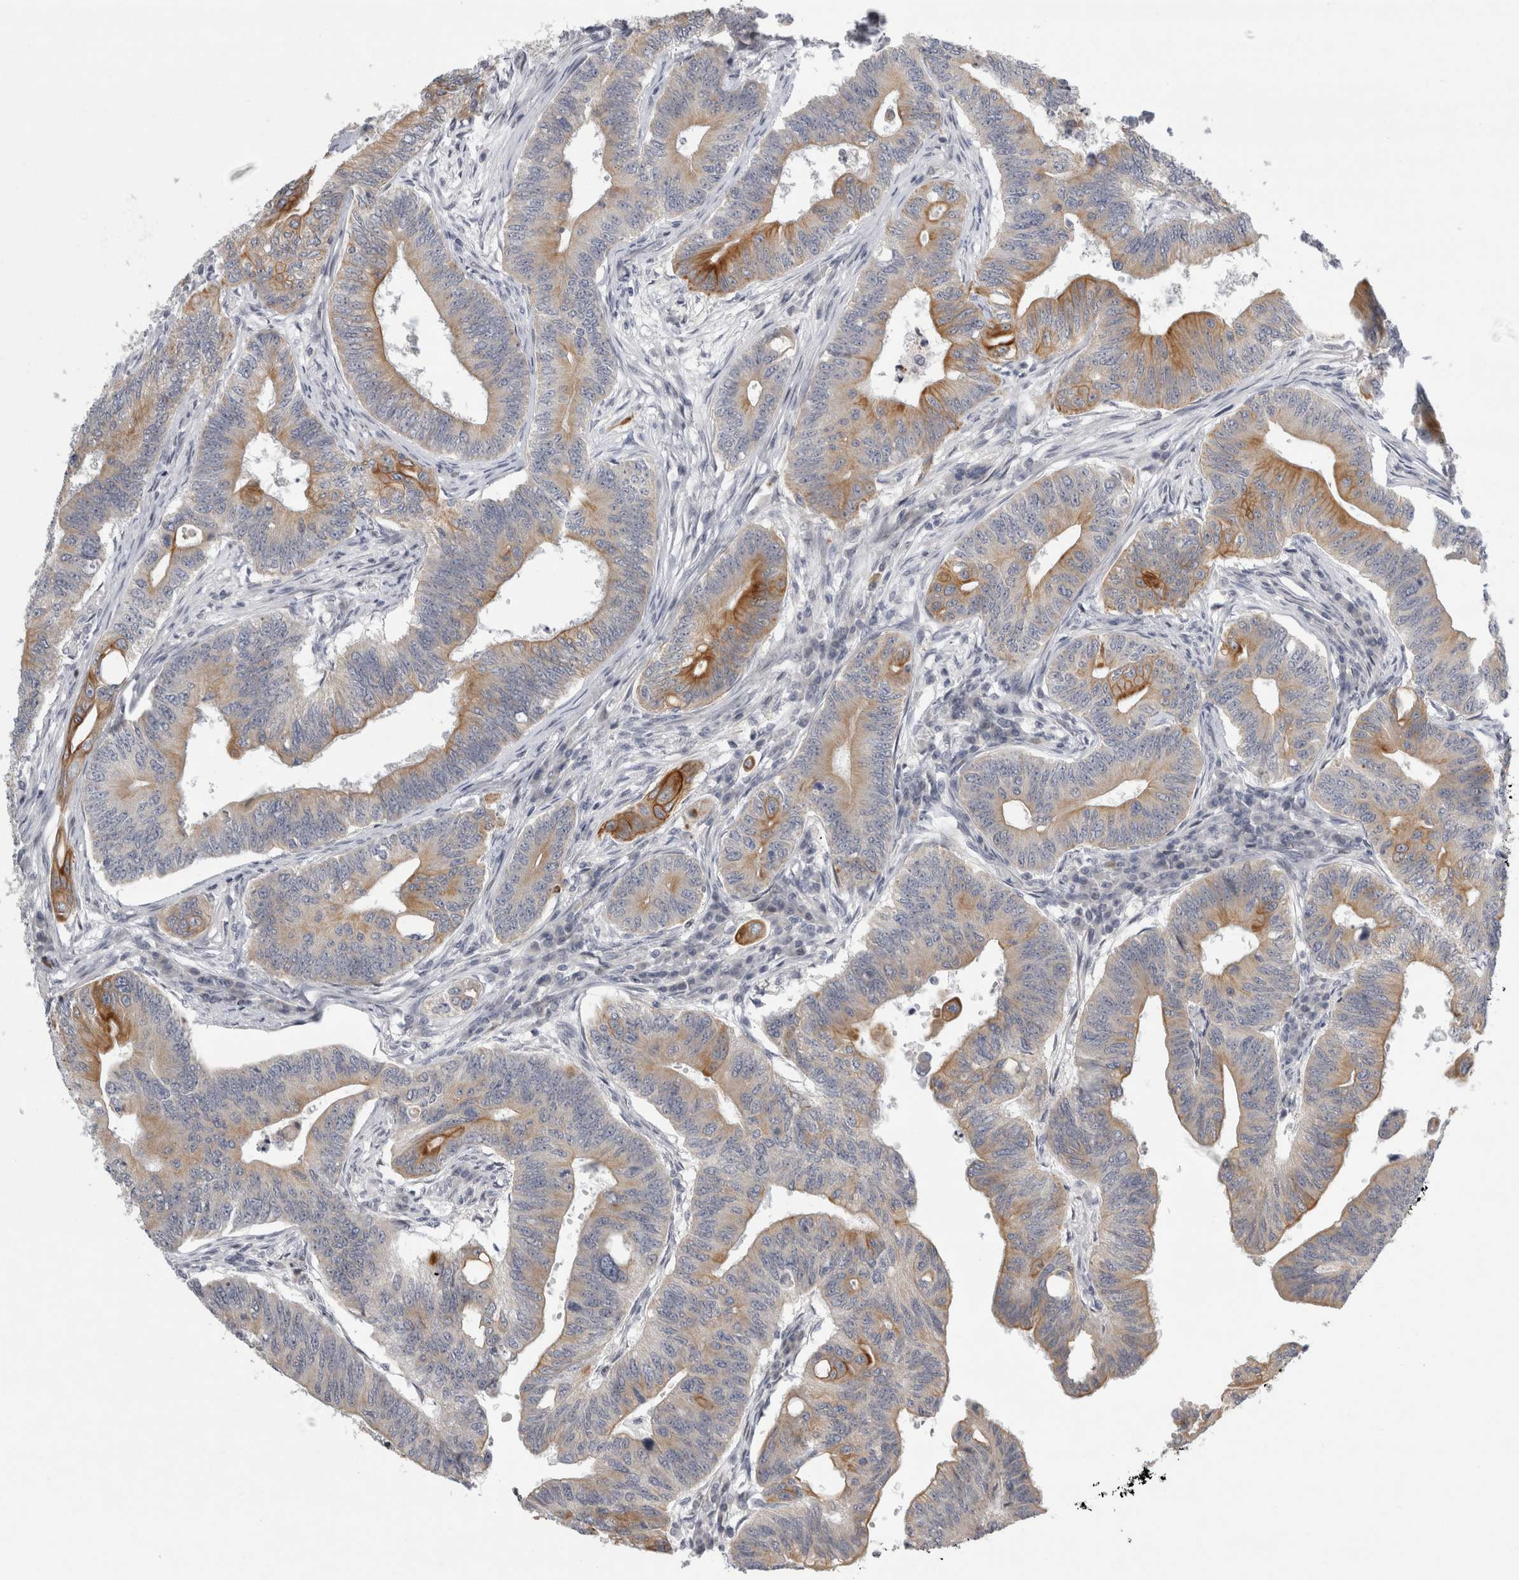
{"staining": {"intensity": "moderate", "quantity": "25%-75%", "location": "cytoplasmic/membranous"}, "tissue": "colorectal cancer", "cell_type": "Tumor cells", "image_type": "cancer", "snomed": [{"axis": "morphology", "description": "Adenoma, NOS"}, {"axis": "morphology", "description": "Adenocarcinoma, NOS"}, {"axis": "topography", "description": "Colon"}], "caption": "Moderate cytoplasmic/membranous protein positivity is present in approximately 25%-75% of tumor cells in adenocarcinoma (colorectal). (DAB IHC with brightfield microscopy, high magnification).", "gene": "UTP25", "patient": {"sex": "male", "age": 79}}